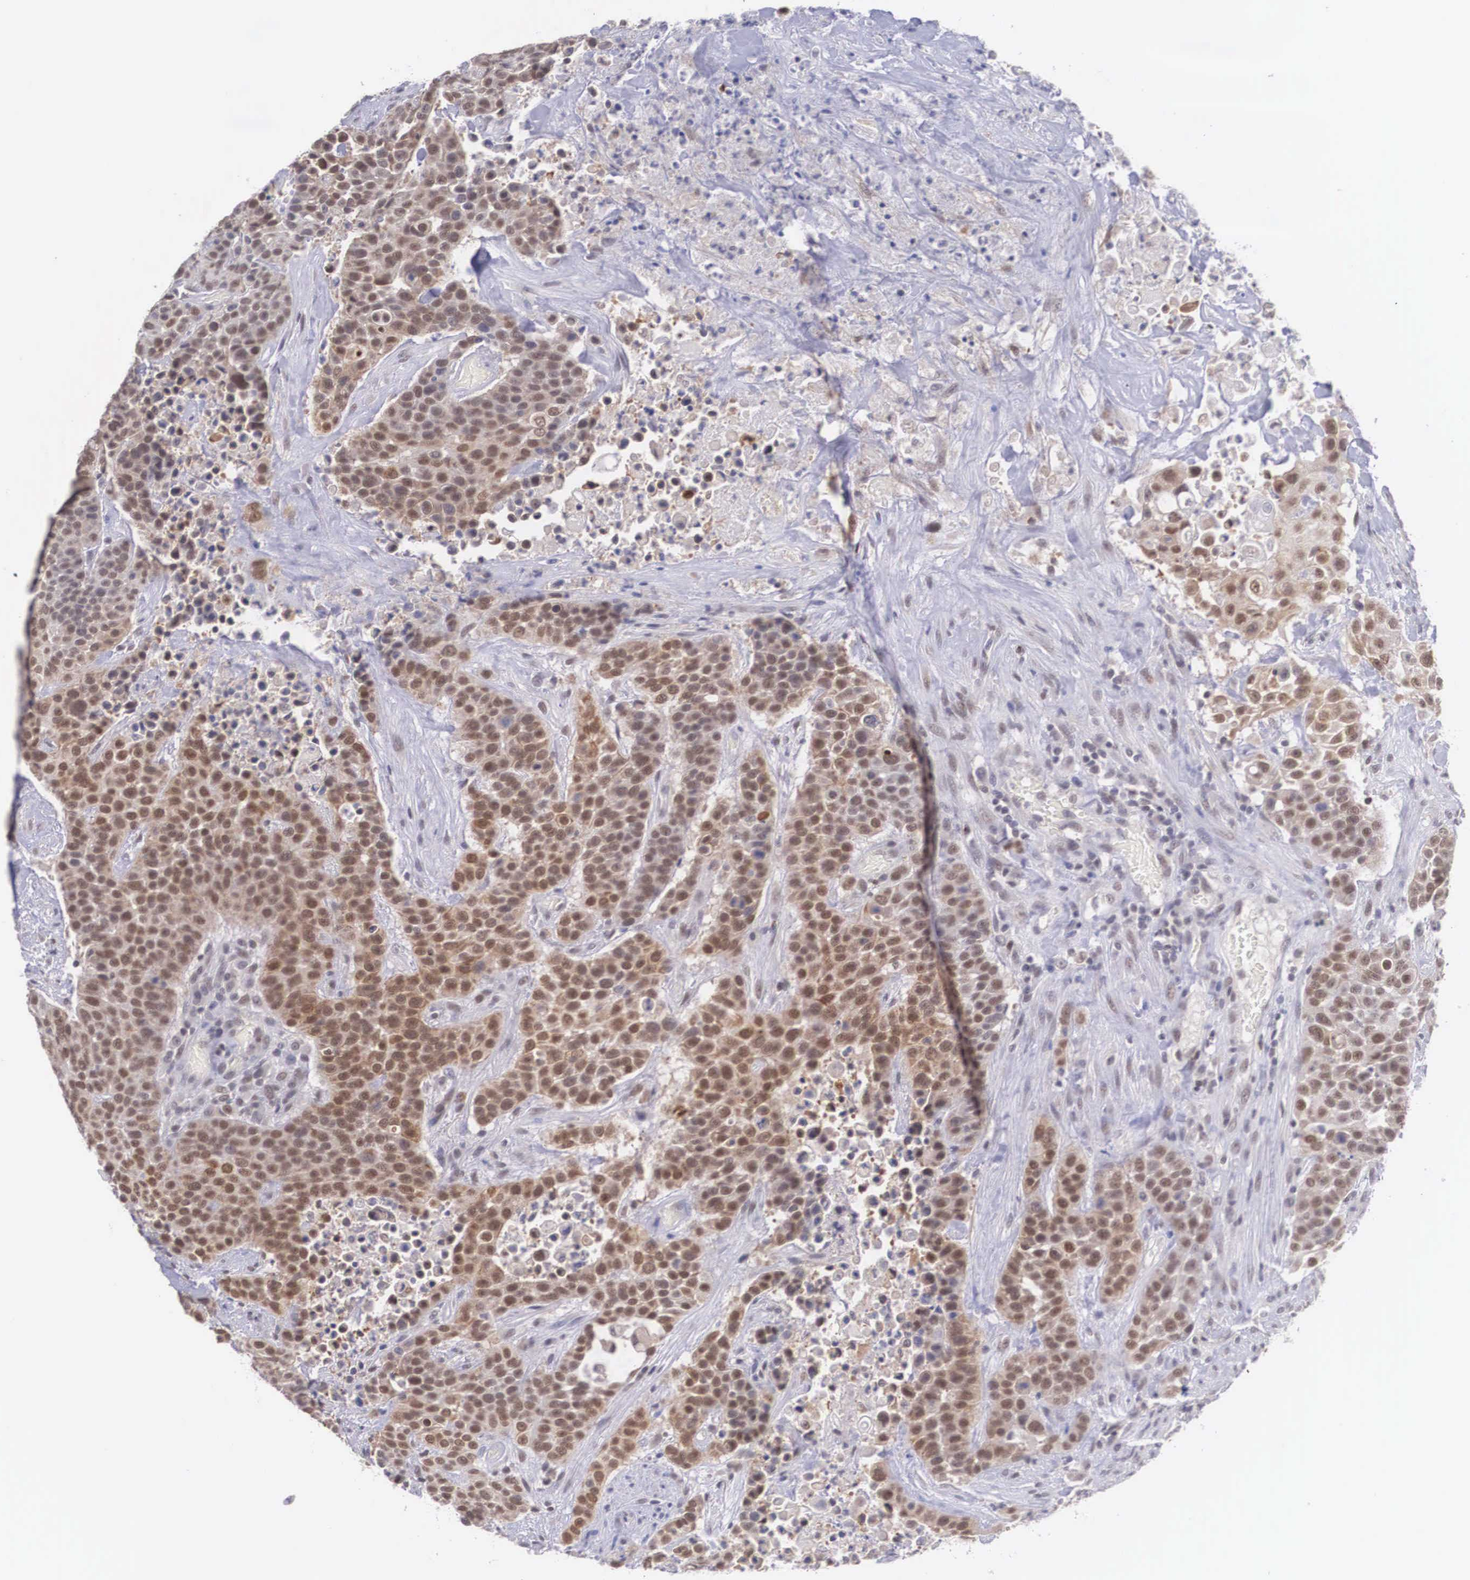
{"staining": {"intensity": "moderate", "quantity": "25%-75%", "location": "cytoplasmic/membranous,nuclear"}, "tissue": "urothelial cancer", "cell_type": "Tumor cells", "image_type": "cancer", "snomed": [{"axis": "morphology", "description": "Urothelial carcinoma, High grade"}, {"axis": "topography", "description": "Urinary bladder"}], "caption": "An immunohistochemistry (IHC) photomicrograph of neoplastic tissue is shown. Protein staining in brown labels moderate cytoplasmic/membranous and nuclear positivity in high-grade urothelial carcinoma within tumor cells.", "gene": "NINL", "patient": {"sex": "male", "age": 74}}